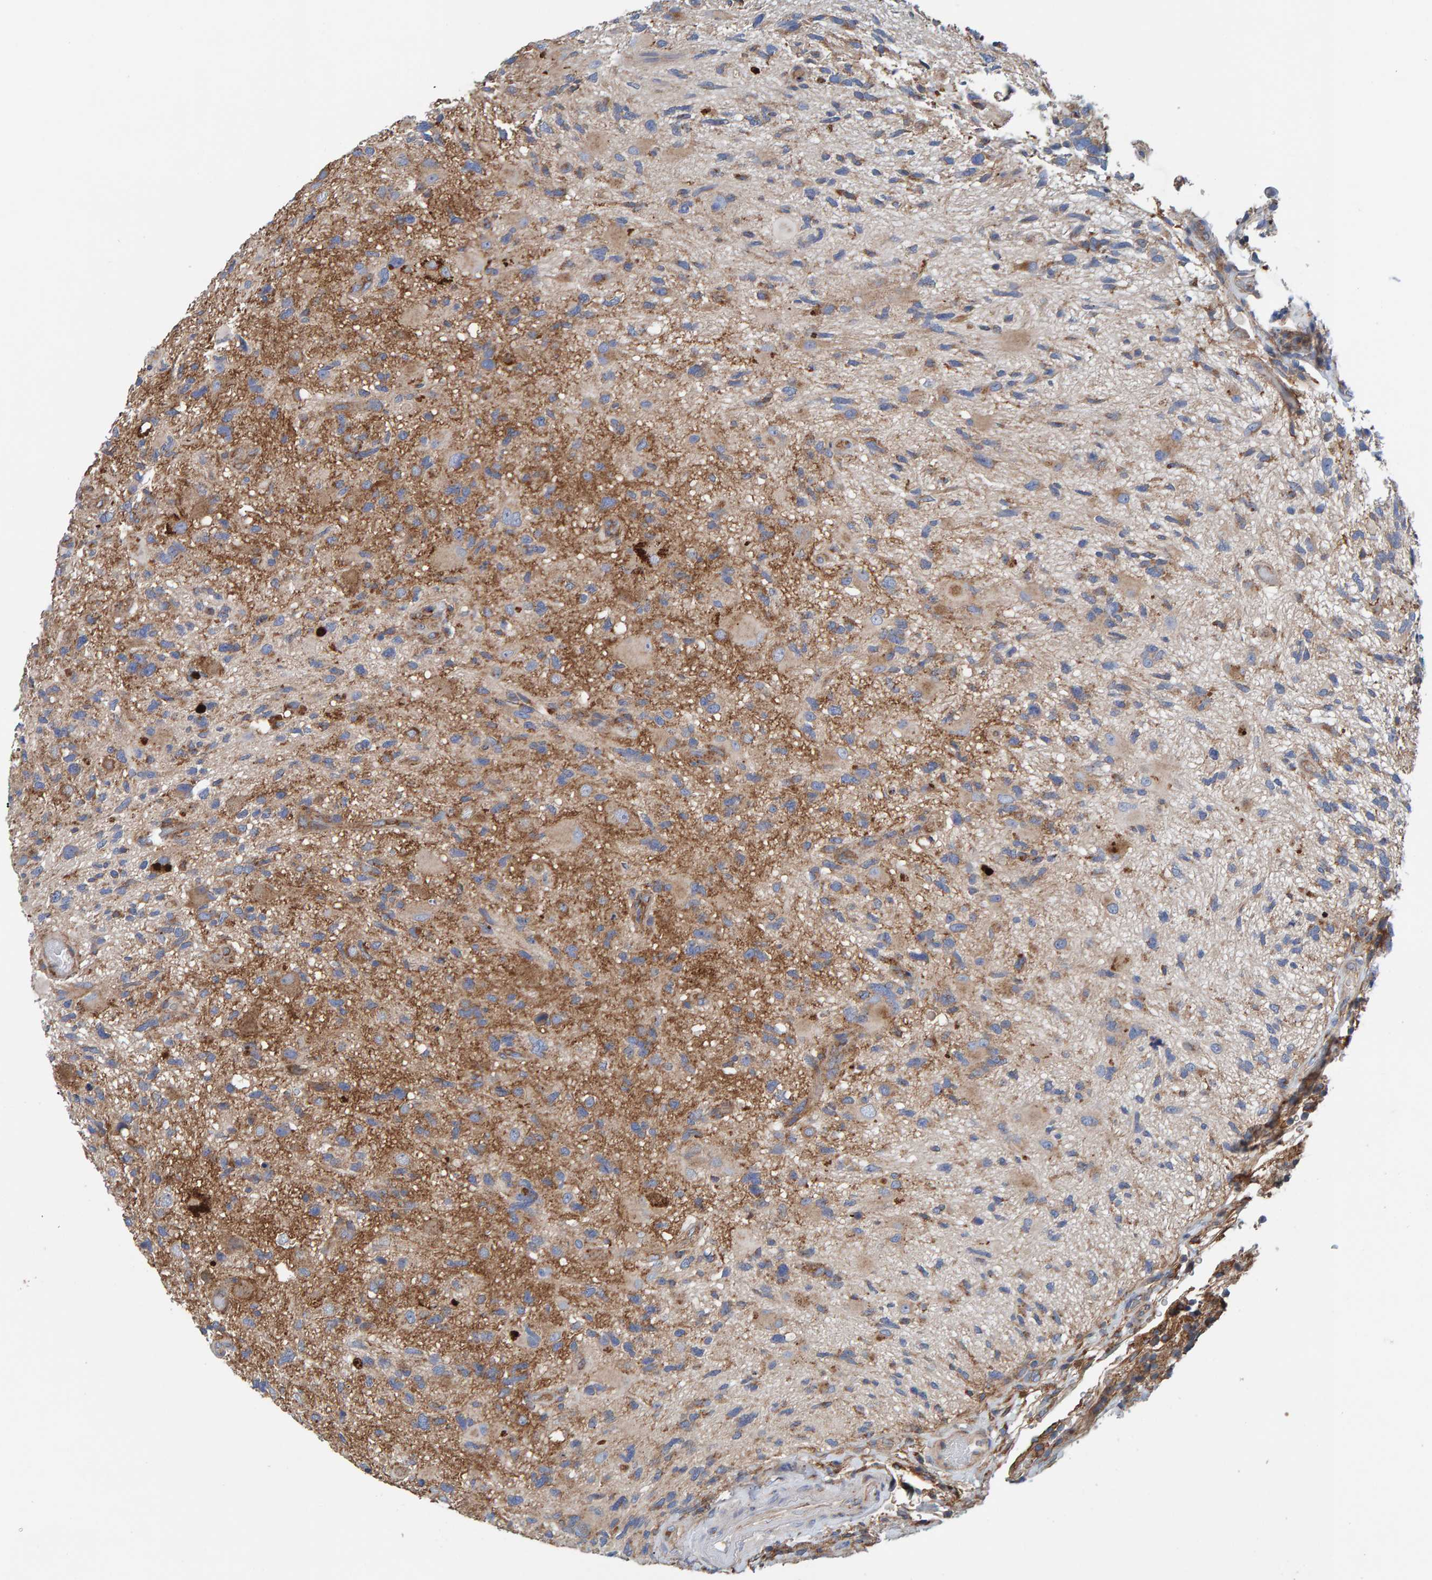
{"staining": {"intensity": "moderate", "quantity": ">75%", "location": "cytoplasmic/membranous"}, "tissue": "glioma", "cell_type": "Tumor cells", "image_type": "cancer", "snomed": [{"axis": "morphology", "description": "Glioma, malignant, High grade"}, {"axis": "topography", "description": "Brain"}], "caption": "Glioma stained for a protein demonstrates moderate cytoplasmic/membranous positivity in tumor cells.", "gene": "MKLN1", "patient": {"sex": "male", "age": 33}}